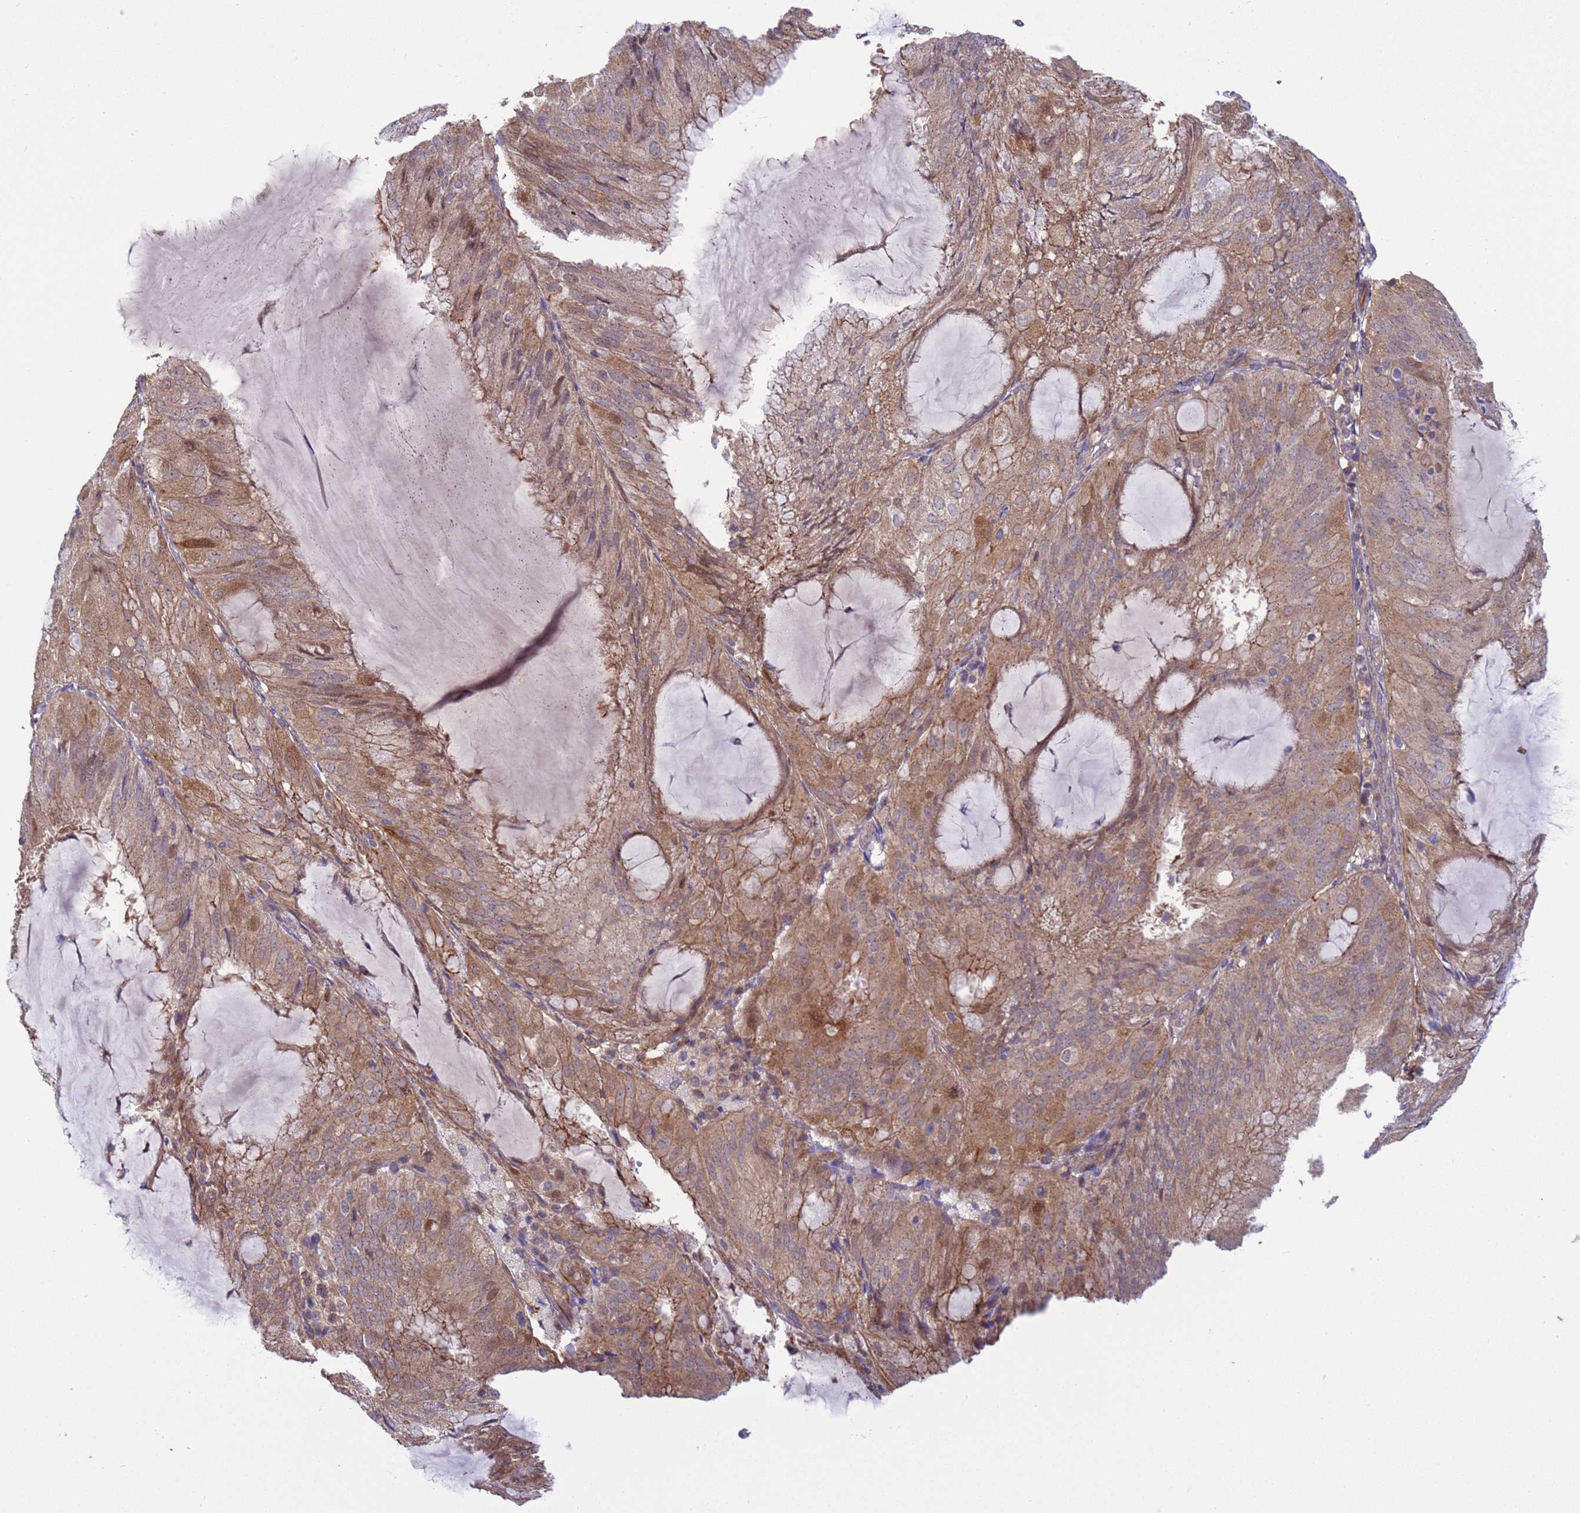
{"staining": {"intensity": "moderate", "quantity": ">75%", "location": "cytoplasmic/membranous,nuclear"}, "tissue": "endometrial cancer", "cell_type": "Tumor cells", "image_type": "cancer", "snomed": [{"axis": "morphology", "description": "Adenocarcinoma, NOS"}, {"axis": "topography", "description": "Endometrium"}], "caption": "Immunohistochemistry (IHC) of adenocarcinoma (endometrial) shows medium levels of moderate cytoplasmic/membranous and nuclear staining in about >75% of tumor cells.", "gene": "GJA10", "patient": {"sex": "female", "age": 81}}